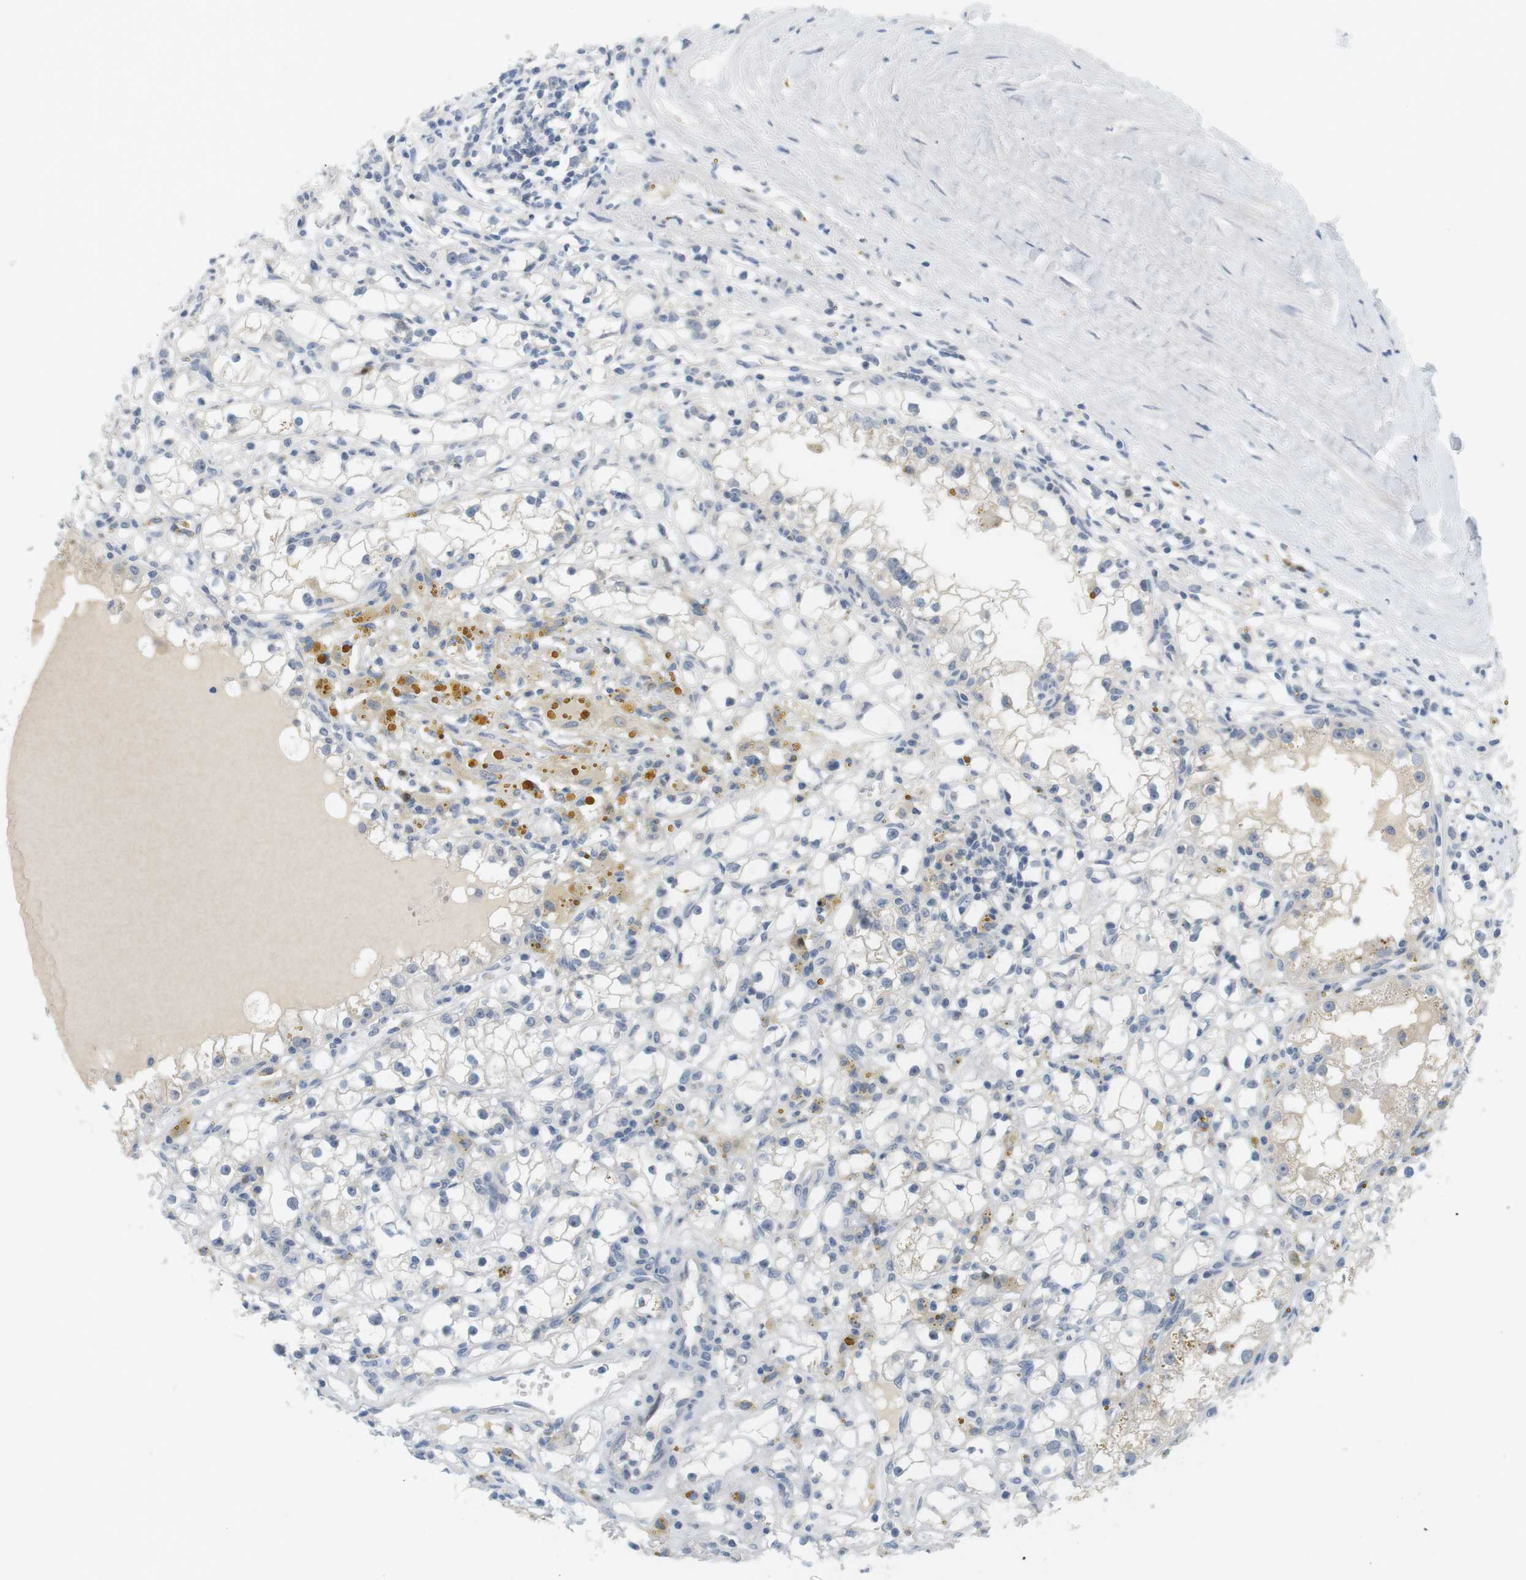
{"staining": {"intensity": "negative", "quantity": "none", "location": "none"}, "tissue": "renal cancer", "cell_type": "Tumor cells", "image_type": "cancer", "snomed": [{"axis": "morphology", "description": "Adenocarcinoma, NOS"}, {"axis": "topography", "description": "Kidney"}], "caption": "The IHC image has no significant staining in tumor cells of renal cancer (adenocarcinoma) tissue.", "gene": "CREB3L2", "patient": {"sex": "male", "age": 56}}